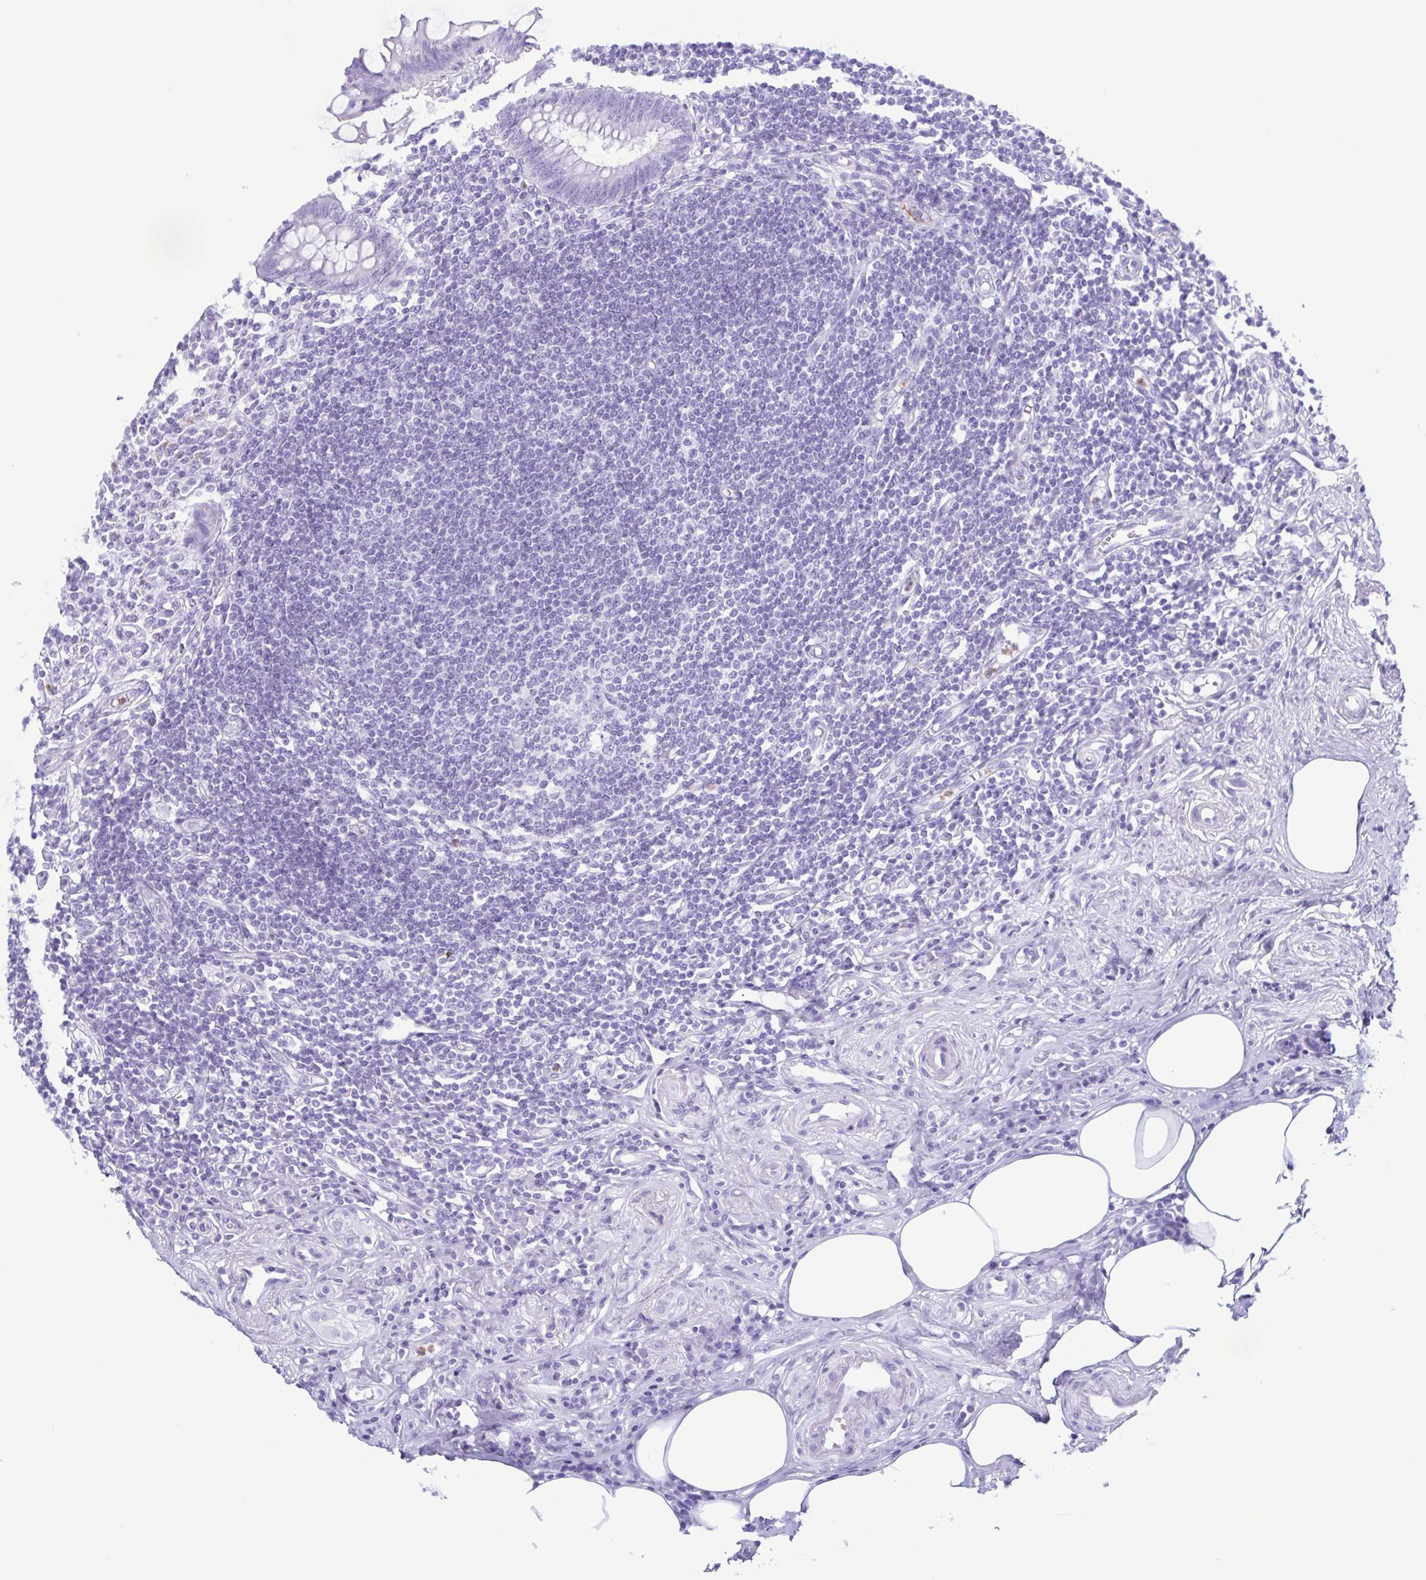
{"staining": {"intensity": "negative", "quantity": "none", "location": "none"}, "tissue": "appendix", "cell_type": "Glandular cells", "image_type": "normal", "snomed": [{"axis": "morphology", "description": "Normal tissue, NOS"}, {"axis": "topography", "description": "Appendix"}], "caption": "Appendix was stained to show a protein in brown. There is no significant staining in glandular cells. Nuclei are stained in blue.", "gene": "LTF", "patient": {"sex": "female", "age": 57}}